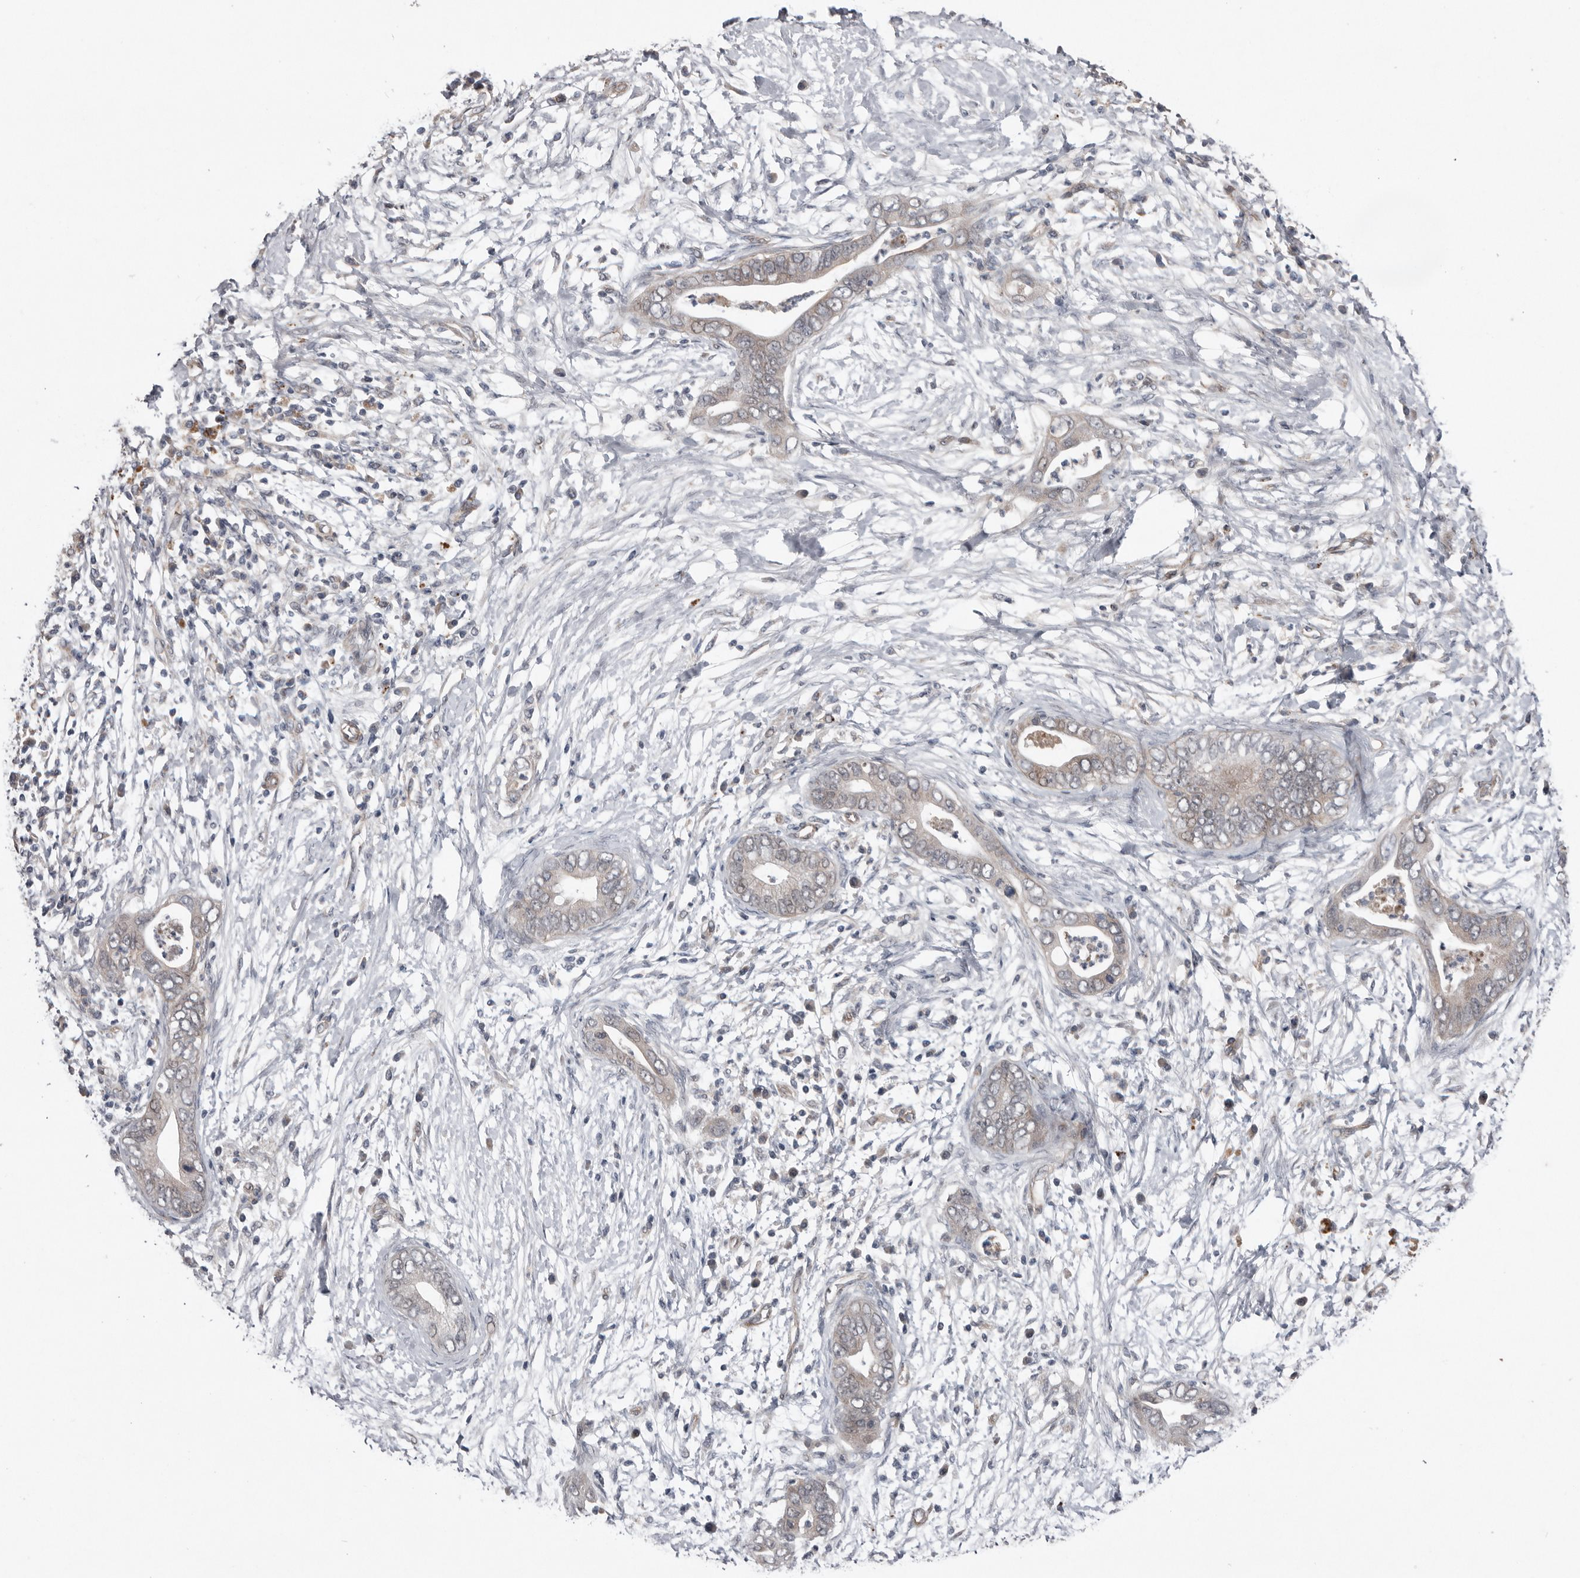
{"staining": {"intensity": "weak", "quantity": "<25%", "location": "cytoplasmic/membranous"}, "tissue": "pancreatic cancer", "cell_type": "Tumor cells", "image_type": "cancer", "snomed": [{"axis": "morphology", "description": "Adenocarcinoma, NOS"}, {"axis": "topography", "description": "Pancreas"}], "caption": "There is no significant staining in tumor cells of pancreatic cancer. (DAB (3,3'-diaminobenzidine) IHC, high magnification).", "gene": "RANBP17", "patient": {"sex": "male", "age": 75}}